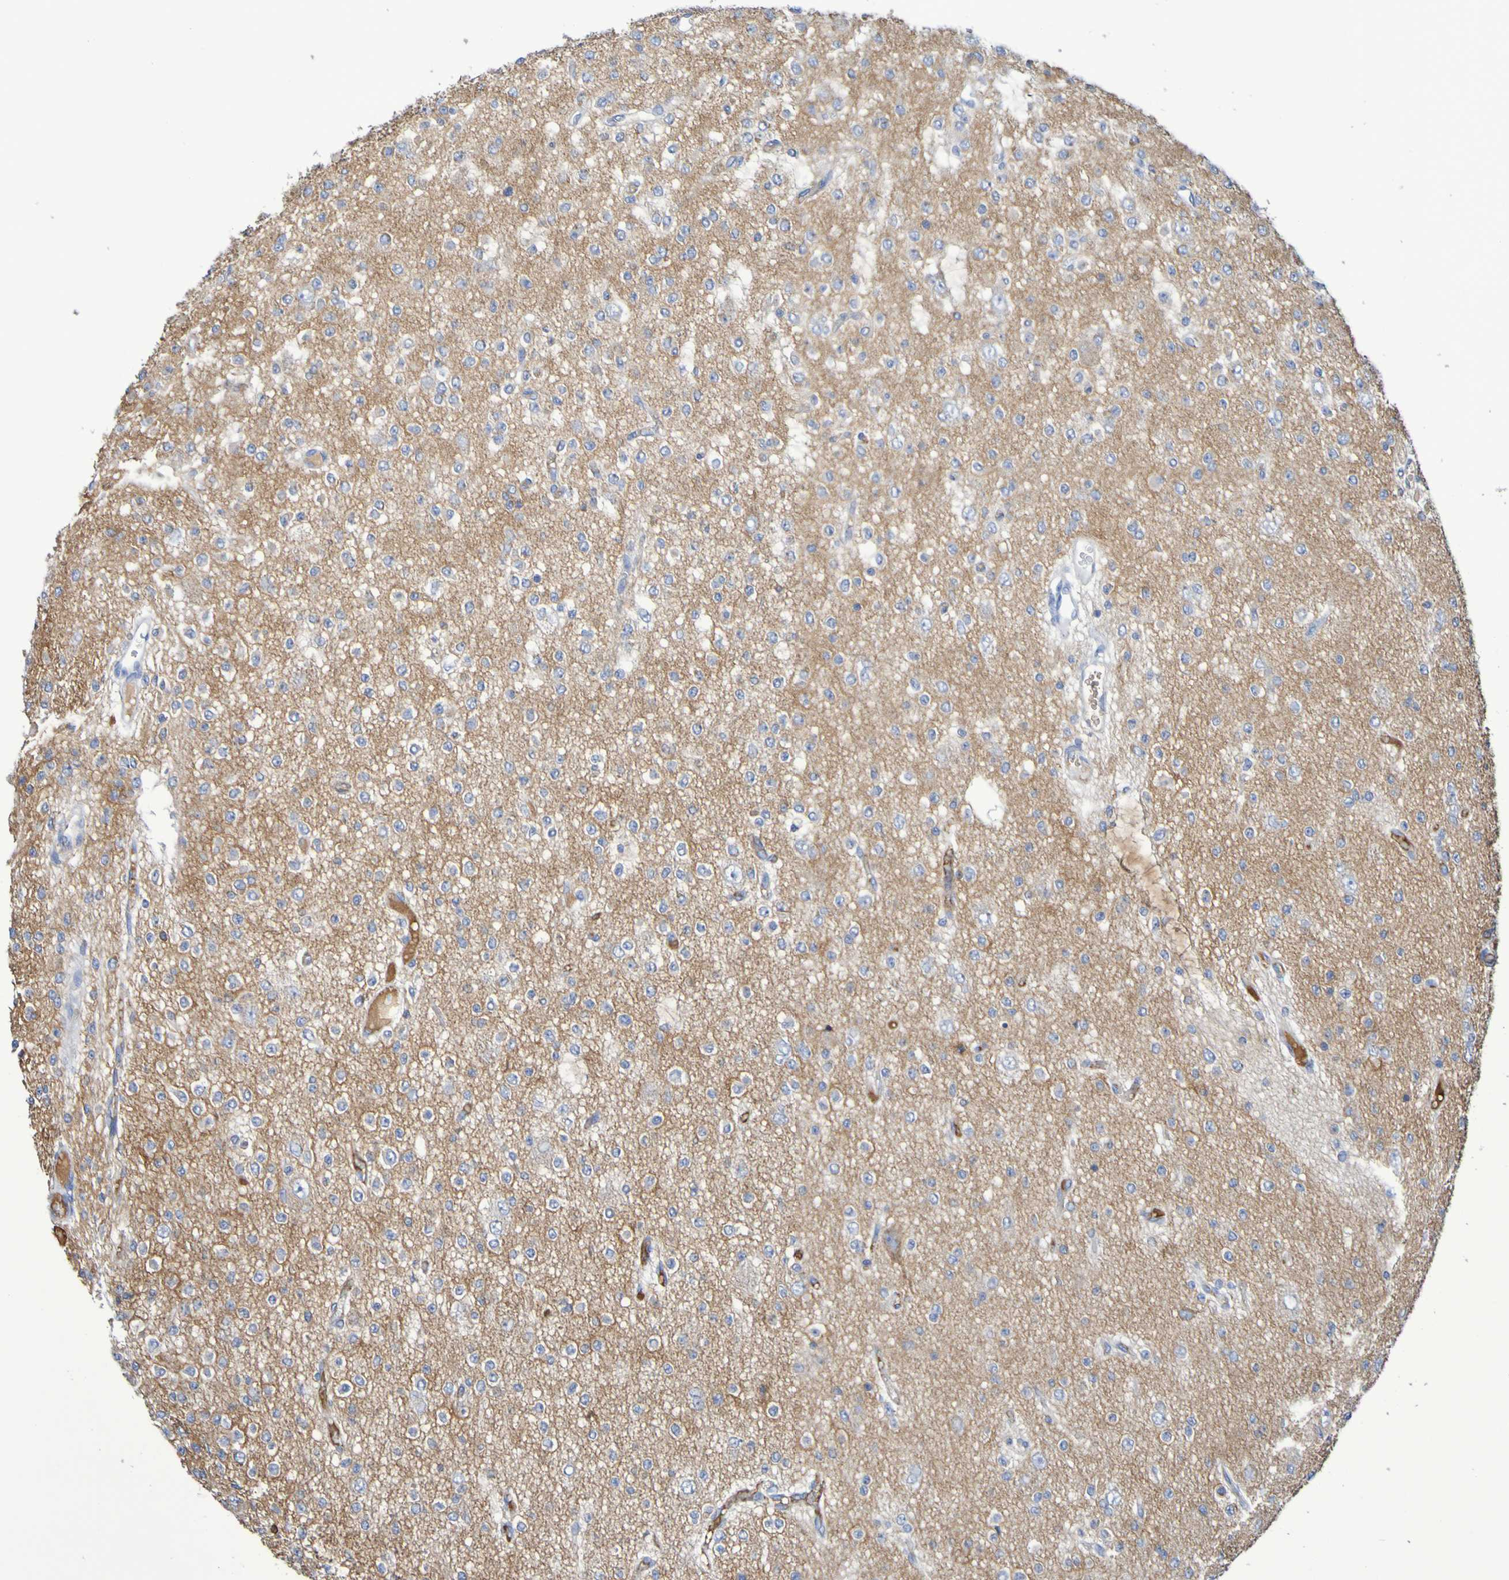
{"staining": {"intensity": "negative", "quantity": "none", "location": "none"}, "tissue": "glioma", "cell_type": "Tumor cells", "image_type": "cancer", "snomed": [{"axis": "morphology", "description": "Glioma, malignant, Low grade"}, {"axis": "topography", "description": "Brain"}], "caption": "Immunohistochemistry of human glioma reveals no positivity in tumor cells. (DAB immunohistochemistry (IHC) visualized using brightfield microscopy, high magnification).", "gene": "CNTN2", "patient": {"sex": "male", "age": 38}}